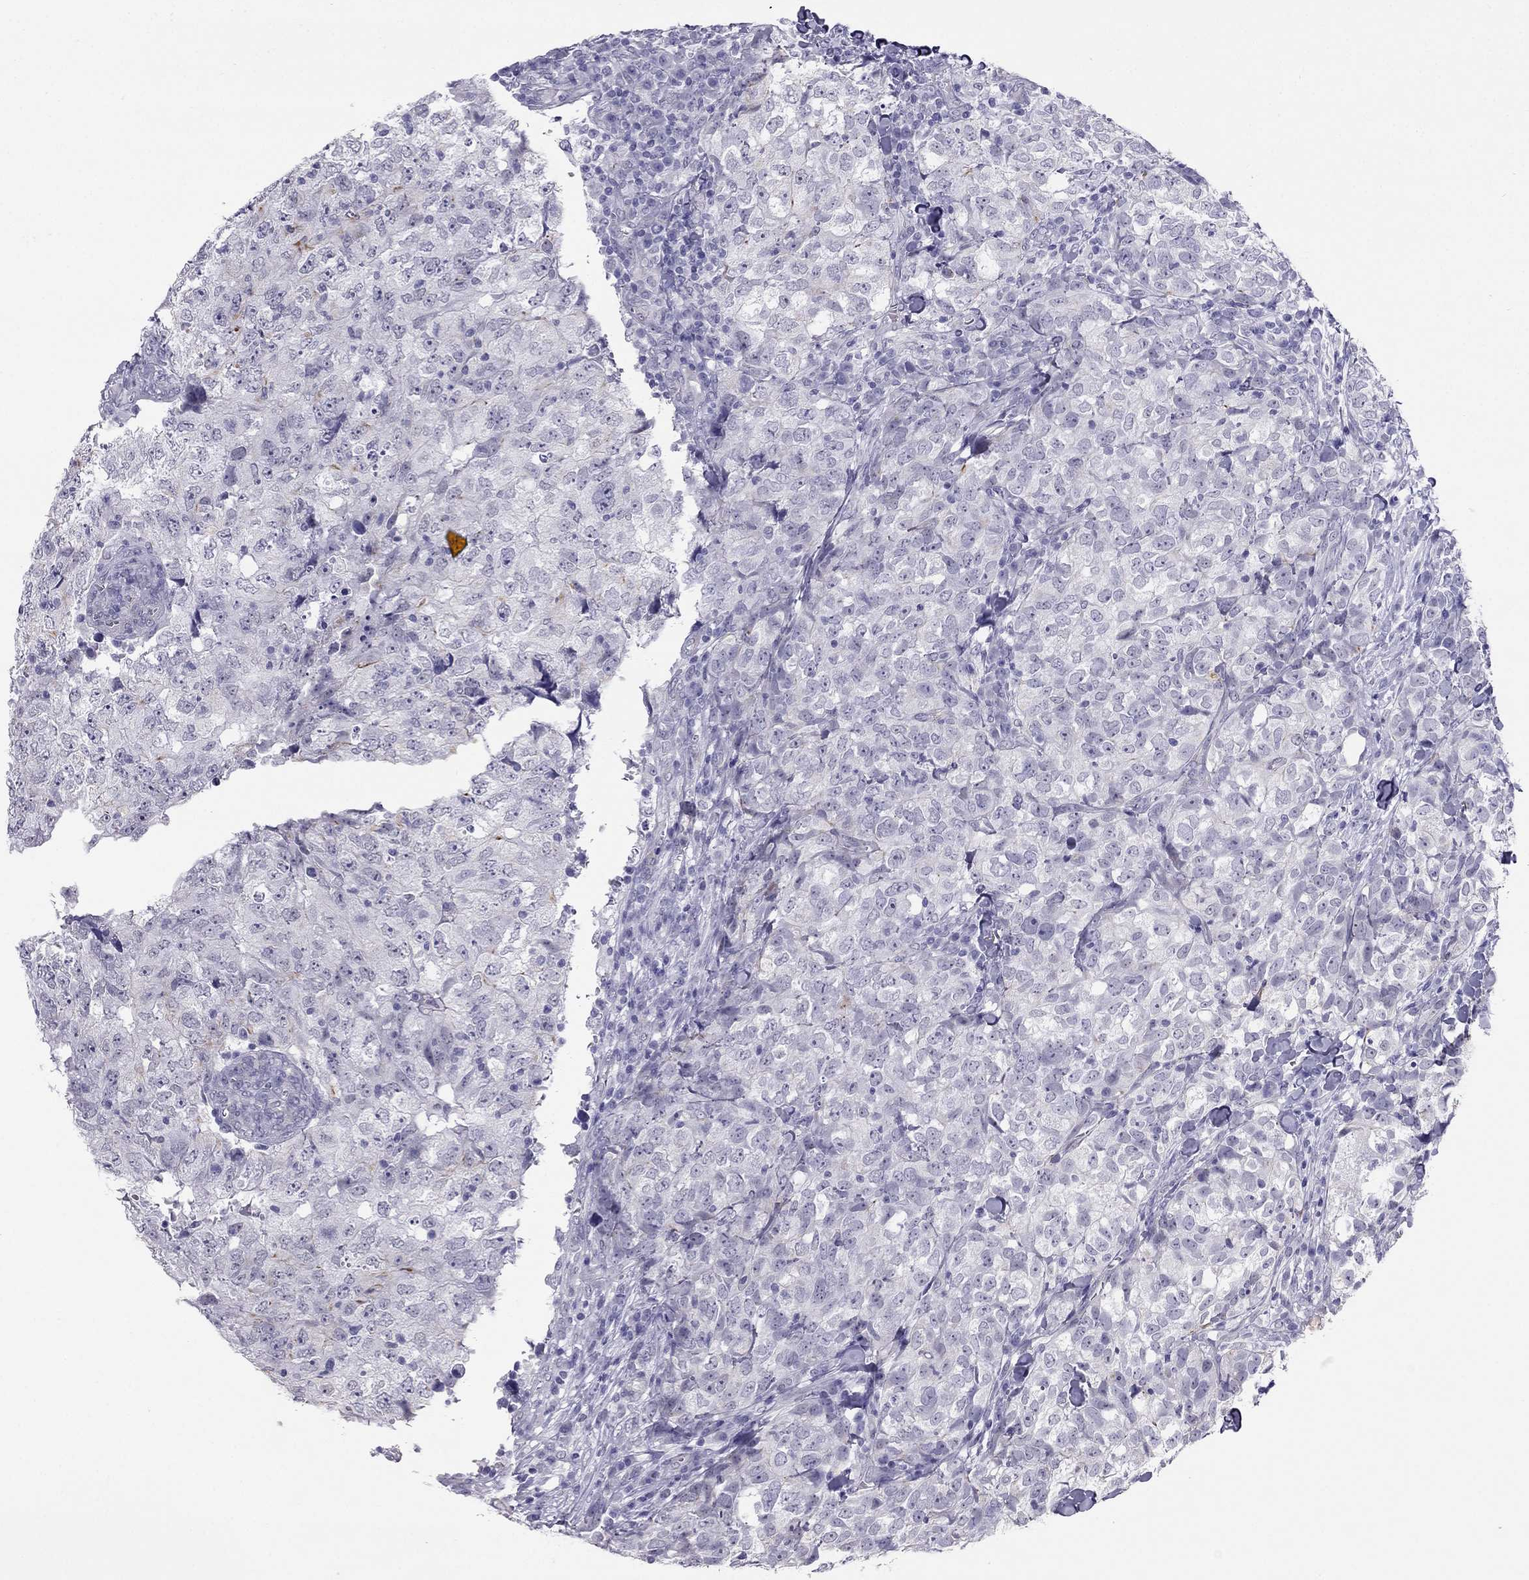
{"staining": {"intensity": "negative", "quantity": "none", "location": "none"}, "tissue": "breast cancer", "cell_type": "Tumor cells", "image_type": "cancer", "snomed": [{"axis": "morphology", "description": "Duct carcinoma"}, {"axis": "topography", "description": "Breast"}], "caption": "High power microscopy histopathology image of an IHC micrograph of breast cancer (infiltrating ductal carcinoma), revealing no significant staining in tumor cells. (Stains: DAB IHC with hematoxylin counter stain, Microscopy: brightfield microscopy at high magnification).", "gene": "CROCC2", "patient": {"sex": "female", "age": 30}}